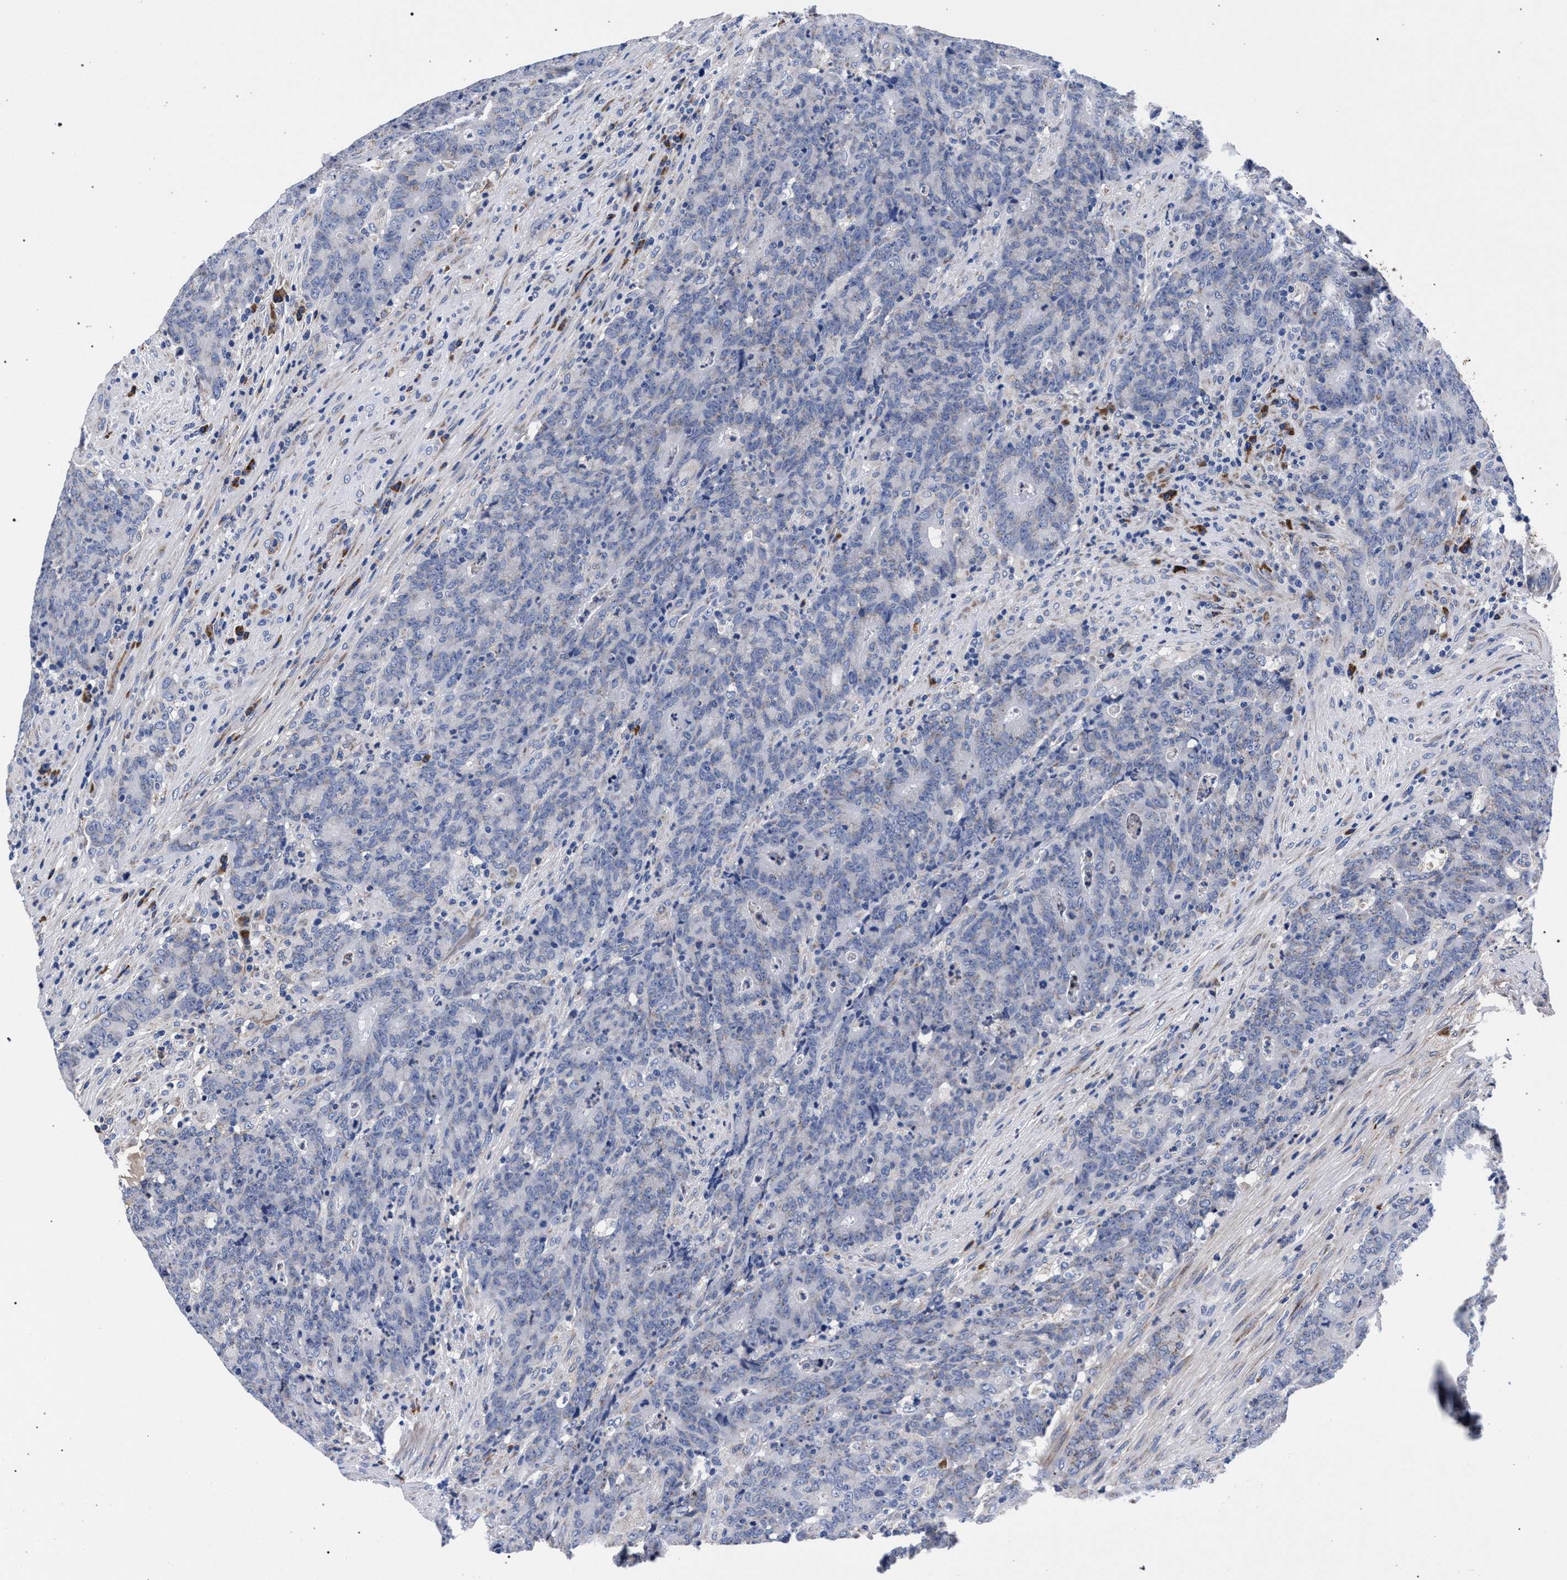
{"staining": {"intensity": "weak", "quantity": "<25%", "location": "cytoplasmic/membranous"}, "tissue": "colorectal cancer", "cell_type": "Tumor cells", "image_type": "cancer", "snomed": [{"axis": "morphology", "description": "Normal tissue, NOS"}, {"axis": "morphology", "description": "Adenocarcinoma, NOS"}, {"axis": "topography", "description": "Colon"}], "caption": "This is a image of IHC staining of colorectal cancer, which shows no expression in tumor cells.", "gene": "ACOX1", "patient": {"sex": "female", "age": 75}}